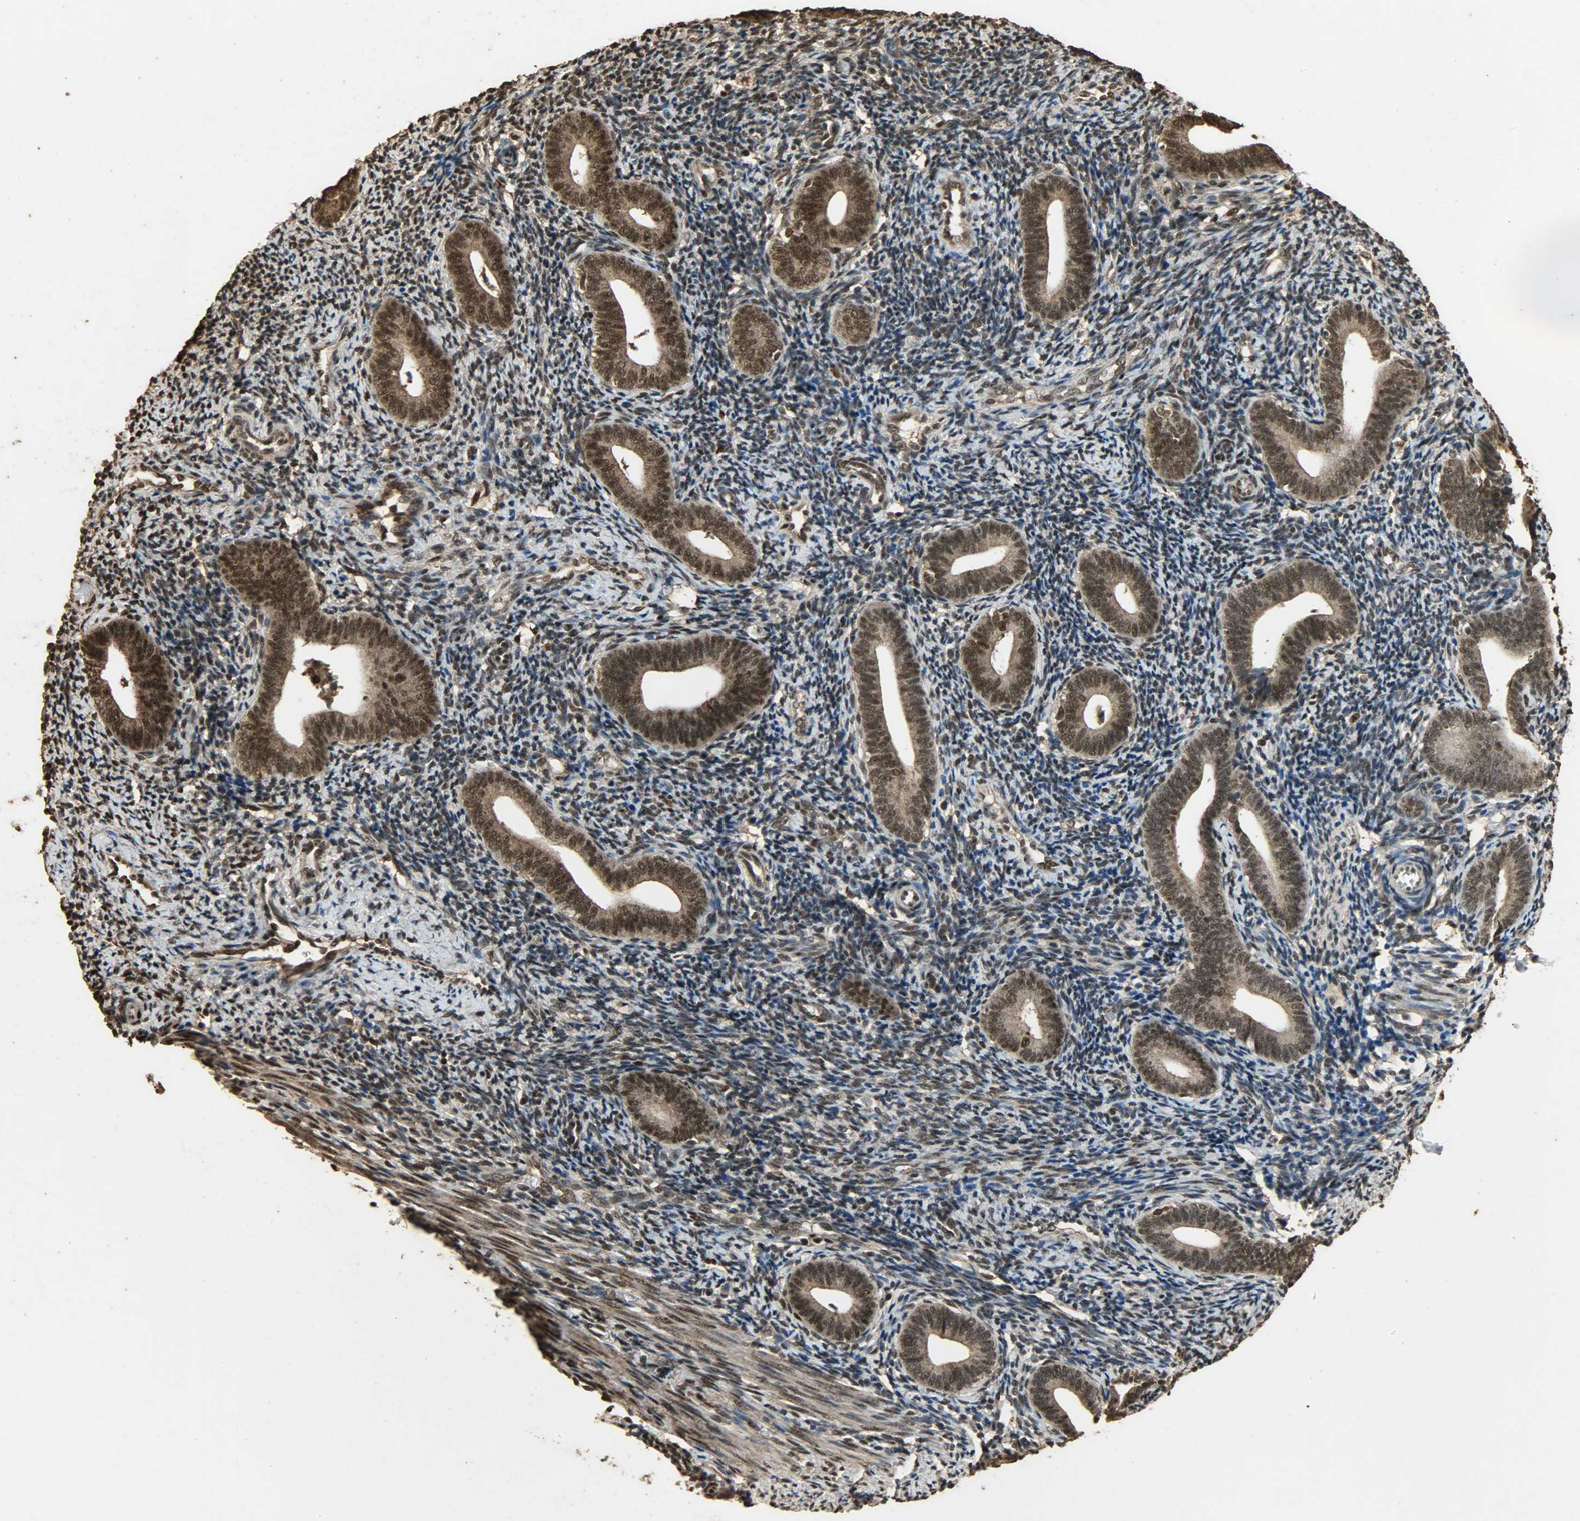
{"staining": {"intensity": "moderate", "quantity": "25%-75%", "location": "nuclear"}, "tissue": "endometrium", "cell_type": "Cells in endometrial stroma", "image_type": "normal", "snomed": [{"axis": "morphology", "description": "Normal tissue, NOS"}, {"axis": "topography", "description": "Uterus"}, {"axis": "topography", "description": "Endometrium"}], "caption": "Moderate nuclear expression is appreciated in approximately 25%-75% of cells in endometrial stroma in normal endometrium. Immunohistochemistry (ihc) stains the protein in brown and the nuclei are stained blue.", "gene": "CCNT2", "patient": {"sex": "female", "age": 33}}